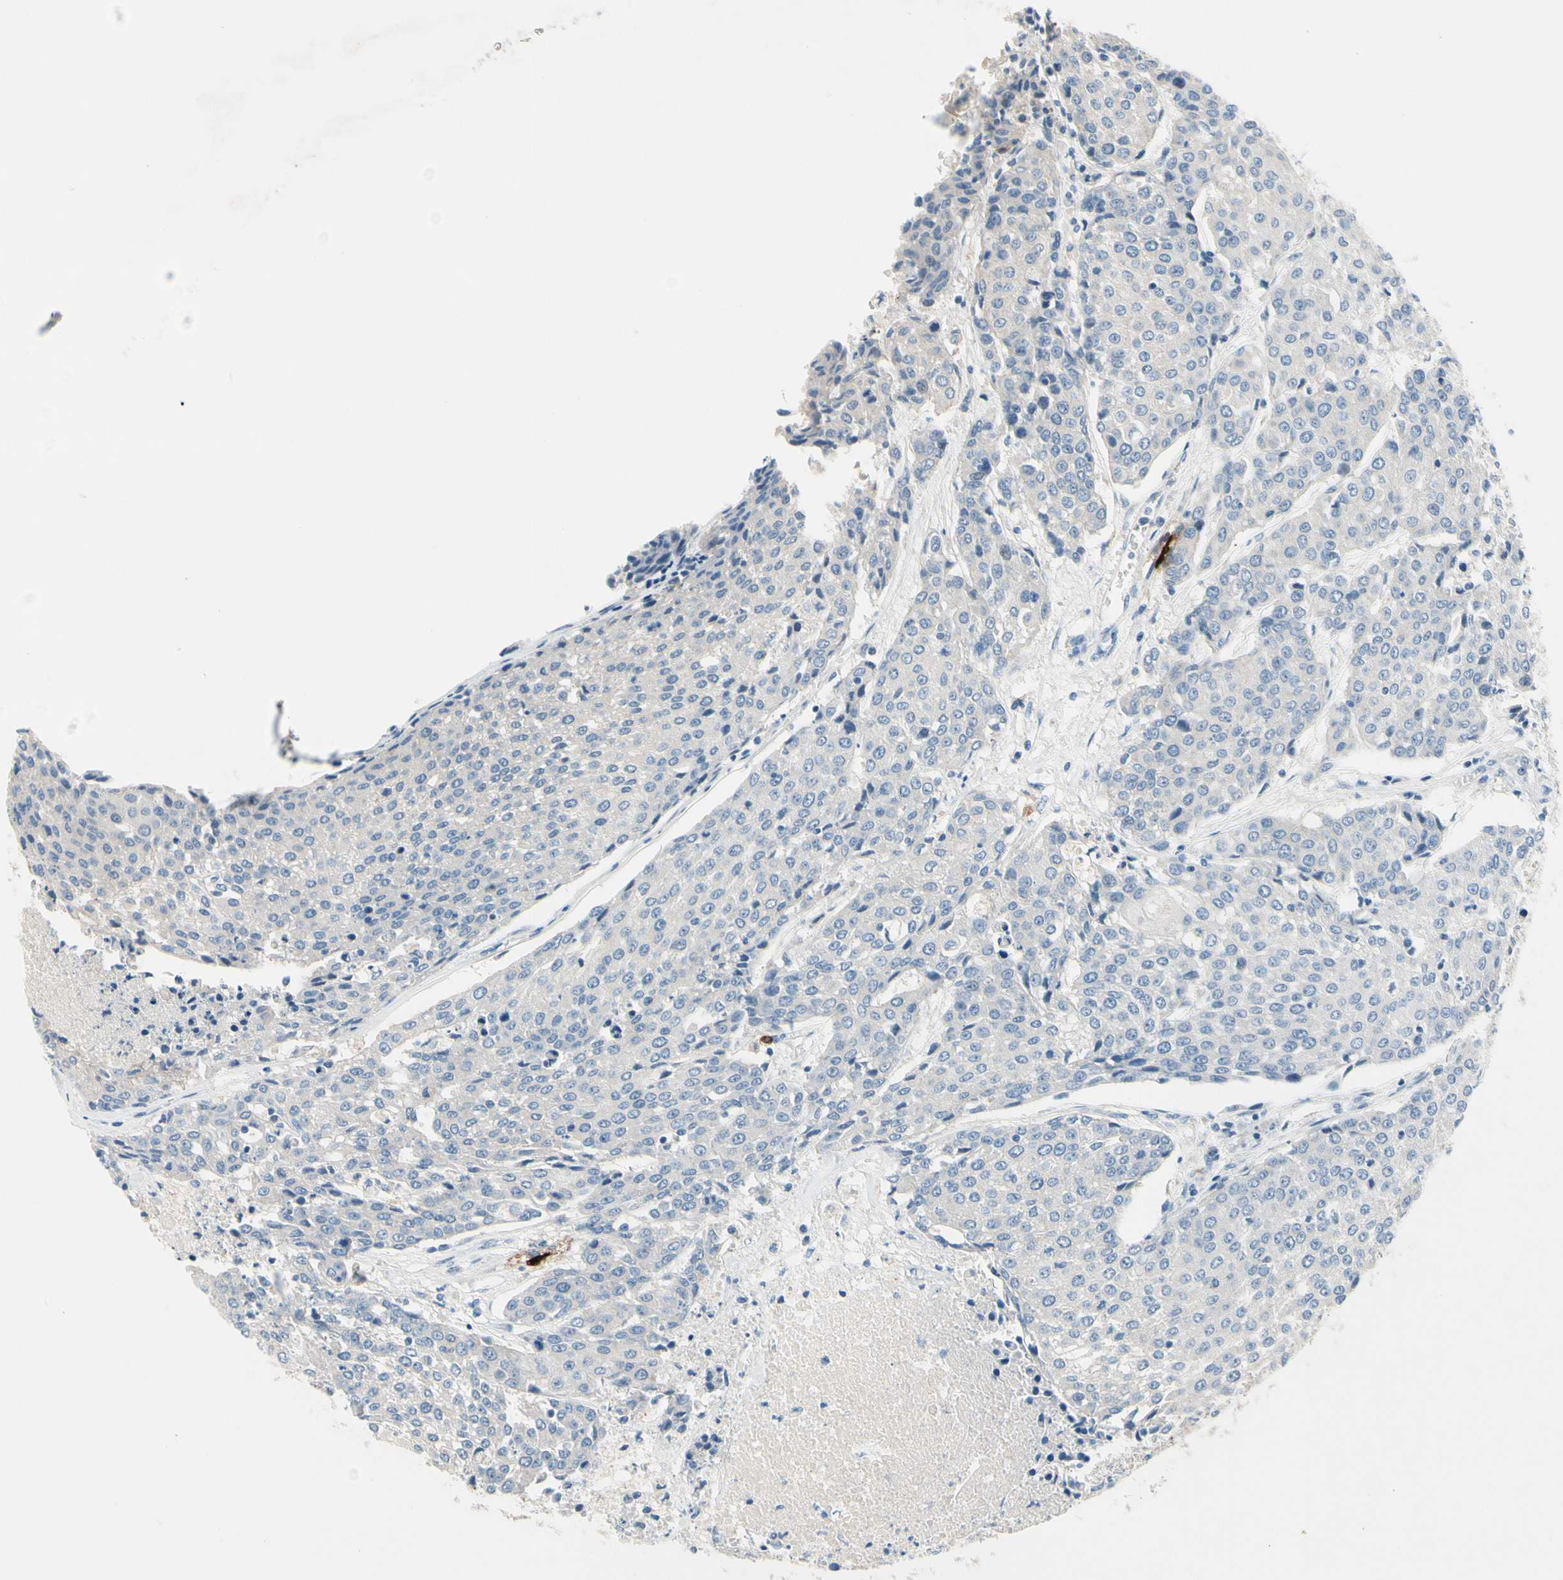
{"staining": {"intensity": "negative", "quantity": "none", "location": "none"}, "tissue": "urothelial cancer", "cell_type": "Tumor cells", "image_type": "cancer", "snomed": [{"axis": "morphology", "description": "Urothelial carcinoma, High grade"}, {"axis": "topography", "description": "Urinary bladder"}], "caption": "IHC of human high-grade urothelial carcinoma exhibits no staining in tumor cells. (Stains: DAB (3,3'-diaminobenzidine) immunohistochemistry (IHC) with hematoxylin counter stain, Microscopy: brightfield microscopy at high magnification).", "gene": "CPA3", "patient": {"sex": "female", "age": 85}}